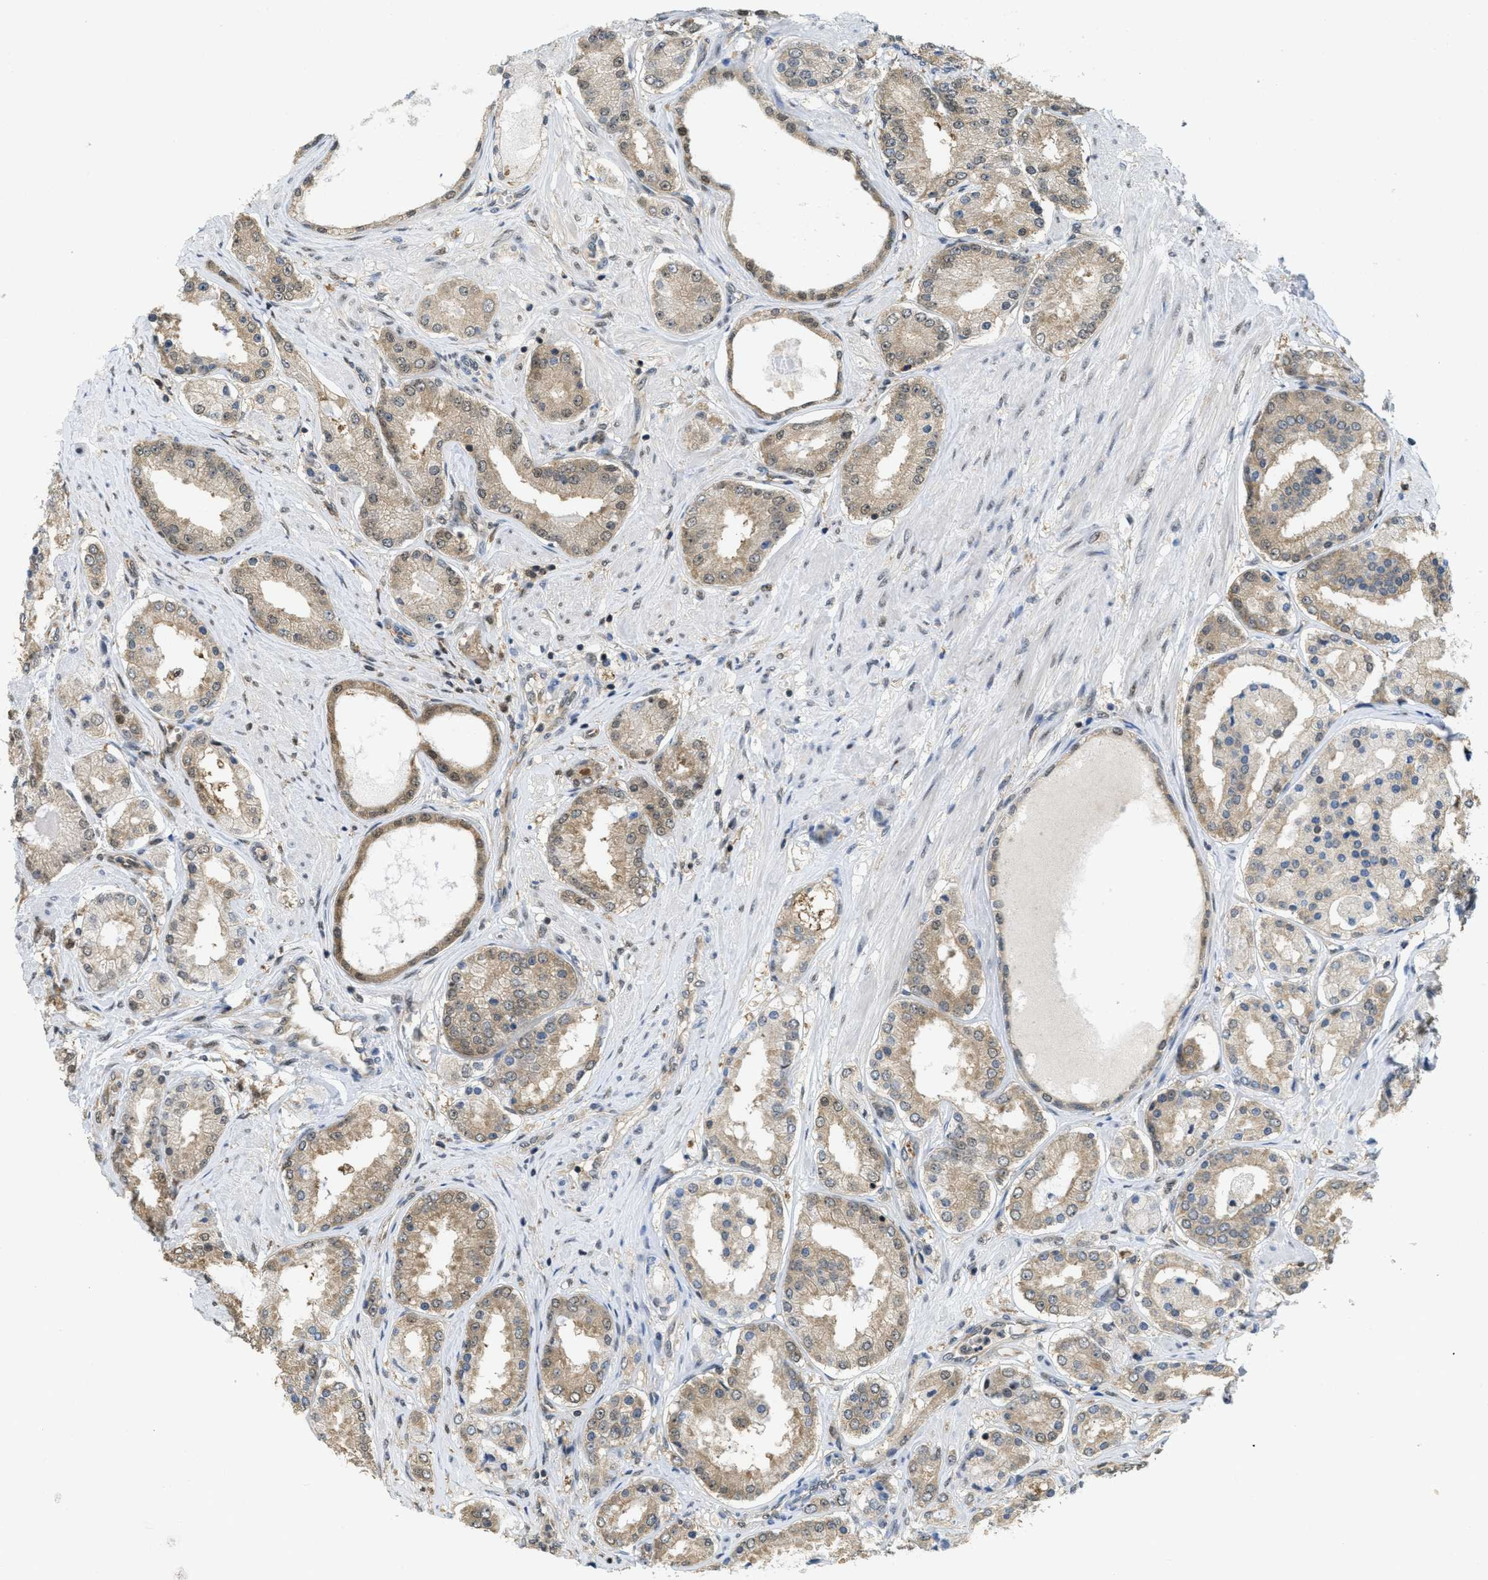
{"staining": {"intensity": "weak", "quantity": "25%-75%", "location": "cytoplasmic/membranous"}, "tissue": "prostate cancer", "cell_type": "Tumor cells", "image_type": "cancer", "snomed": [{"axis": "morphology", "description": "Adenocarcinoma, Low grade"}, {"axis": "topography", "description": "Prostate"}], "caption": "Tumor cells show low levels of weak cytoplasmic/membranous positivity in about 25%-75% of cells in prostate cancer.", "gene": "PSMC5", "patient": {"sex": "male", "age": 63}}